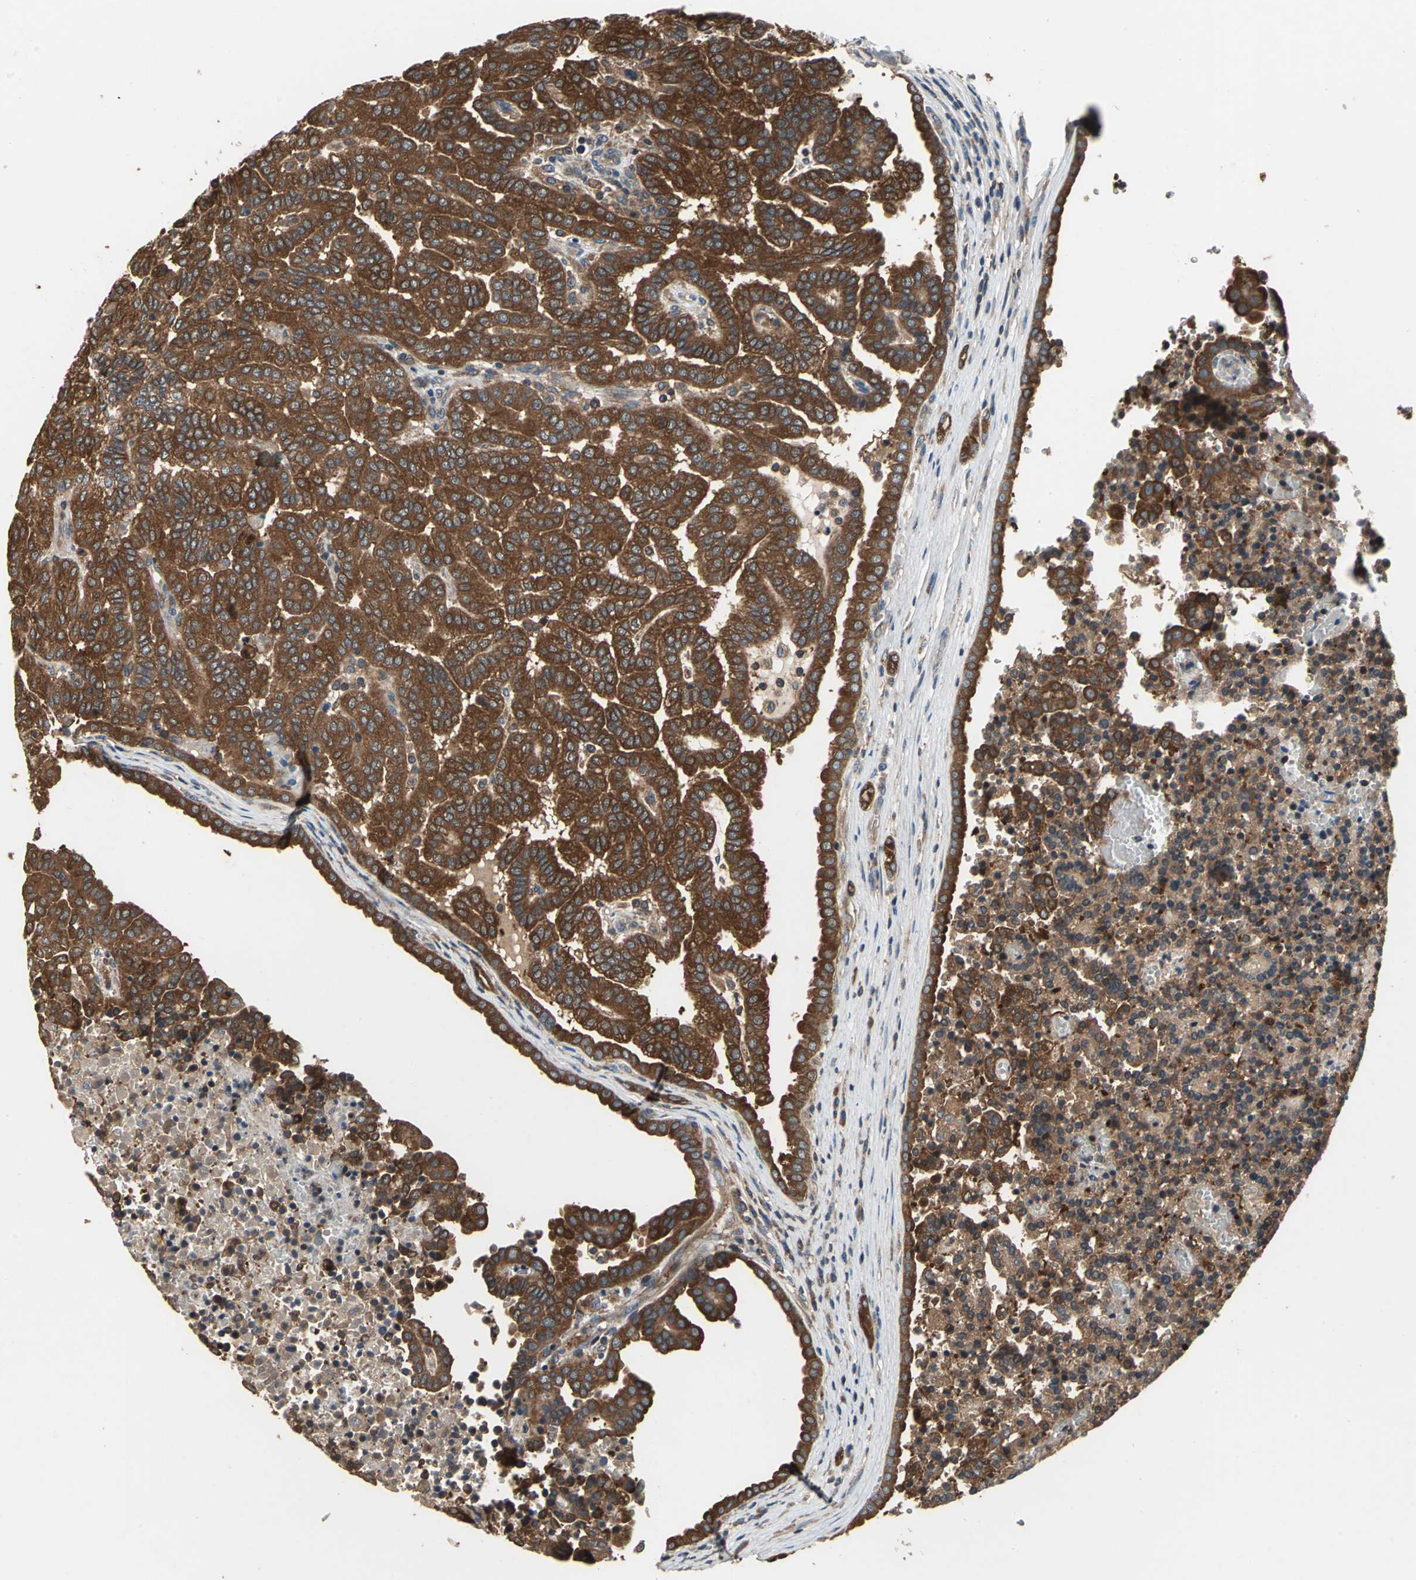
{"staining": {"intensity": "strong", "quantity": ">75%", "location": "cytoplasmic/membranous"}, "tissue": "renal cancer", "cell_type": "Tumor cells", "image_type": "cancer", "snomed": [{"axis": "morphology", "description": "Adenocarcinoma, NOS"}, {"axis": "topography", "description": "Kidney"}], "caption": "The image reveals staining of renal cancer (adenocarcinoma), revealing strong cytoplasmic/membranous protein staining (brown color) within tumor cells.", "gene": "CAPN1", "patient": {"sex": "male", "age": 61}}